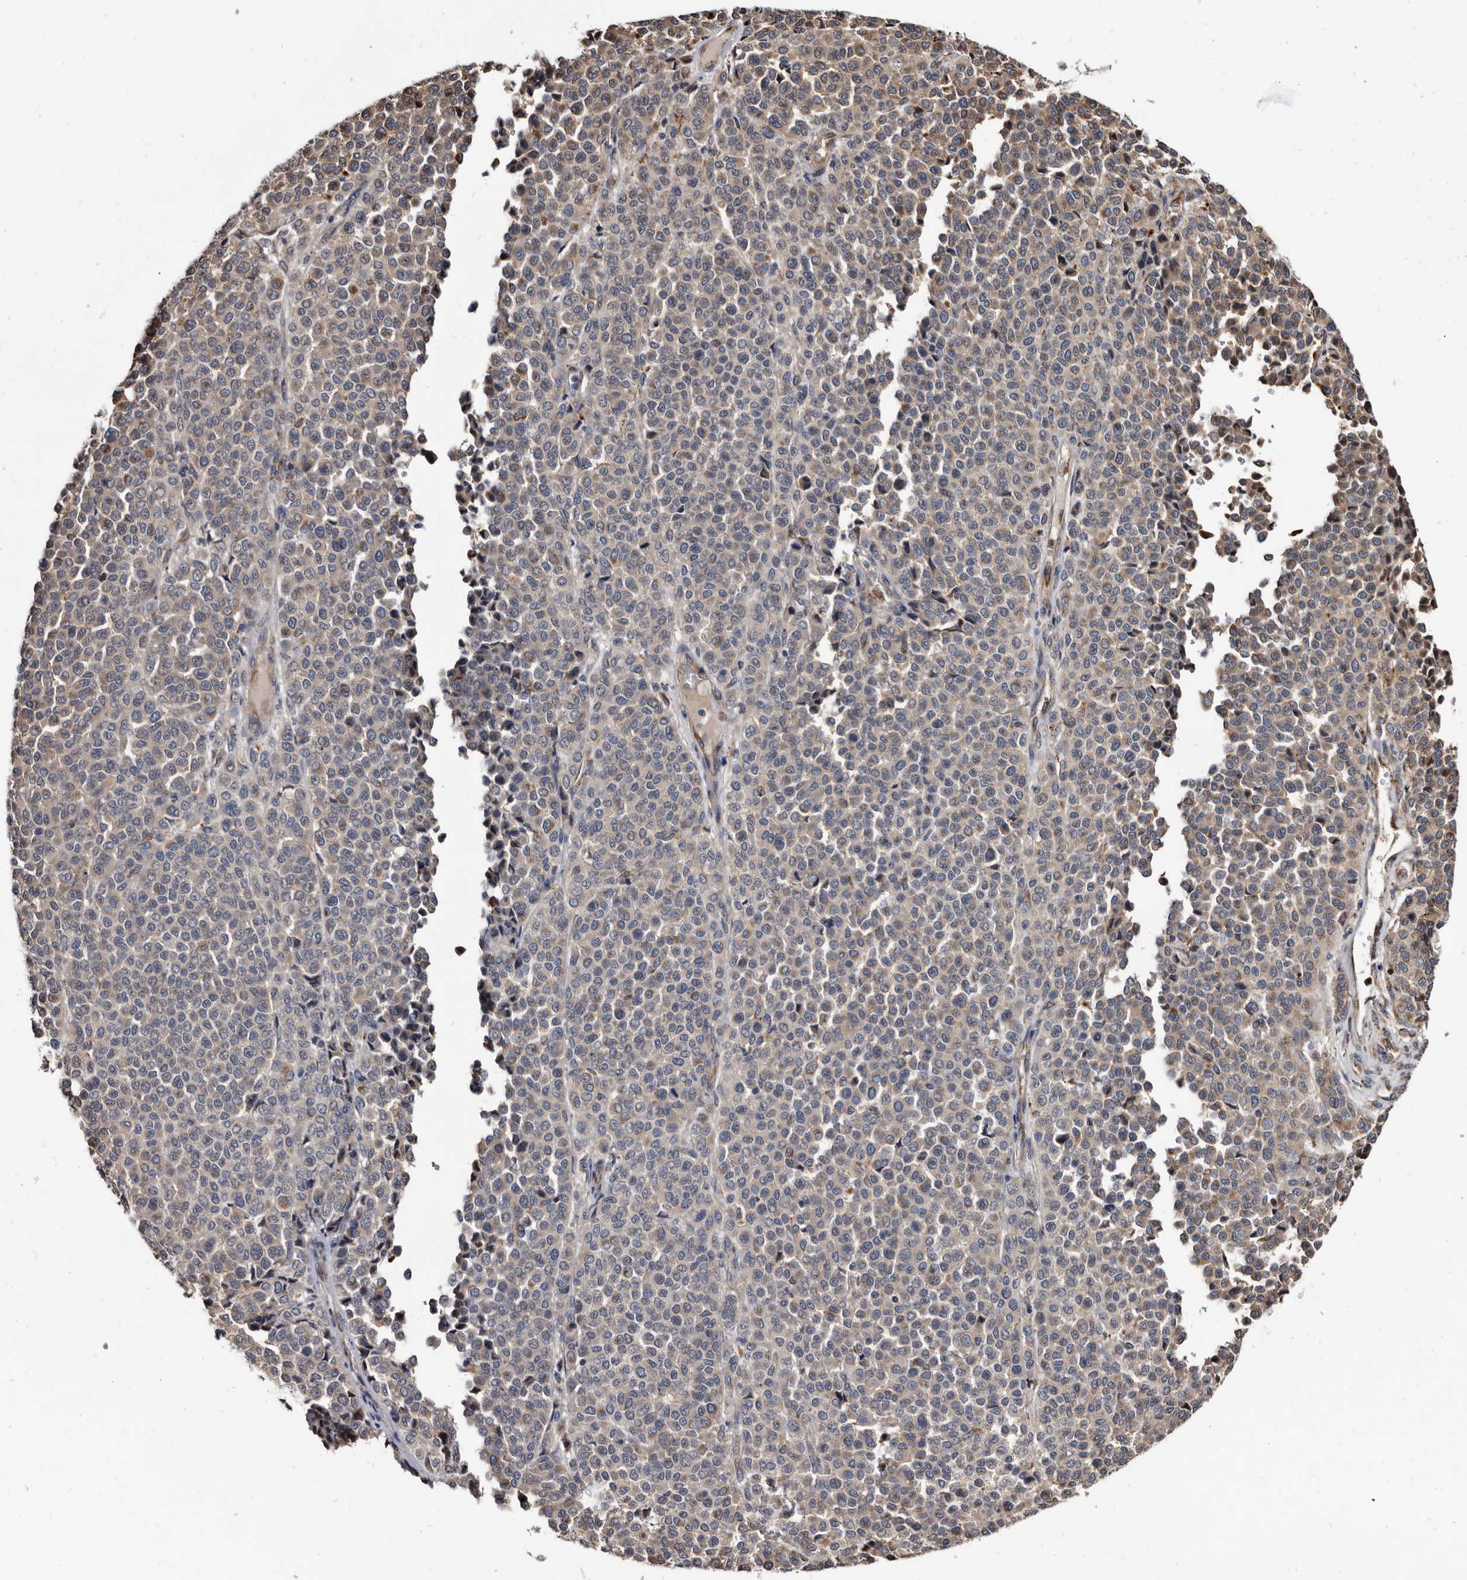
{"staining": {"intensity": "moderate", "quantity": "<25%", "location": "cytoplasmic/membranous"}, "tissue": "melanoma", "cell_type": "Tumor cells", "image_type": "cancer", "snomed": [{"axis": "morphology", "description": "Malignant melanoma, Metastatic site"}, {"axis": "topography", "description": "Pancreas"}], "caption": "A low amount of moderate cytoplasmic/membranous positivity is identified in approximately <25% of tumor cells in malignant melanoma (metastatic site) tissue.", "gene": "CTSA", "patient": {"sex": "female", "age": 30}}